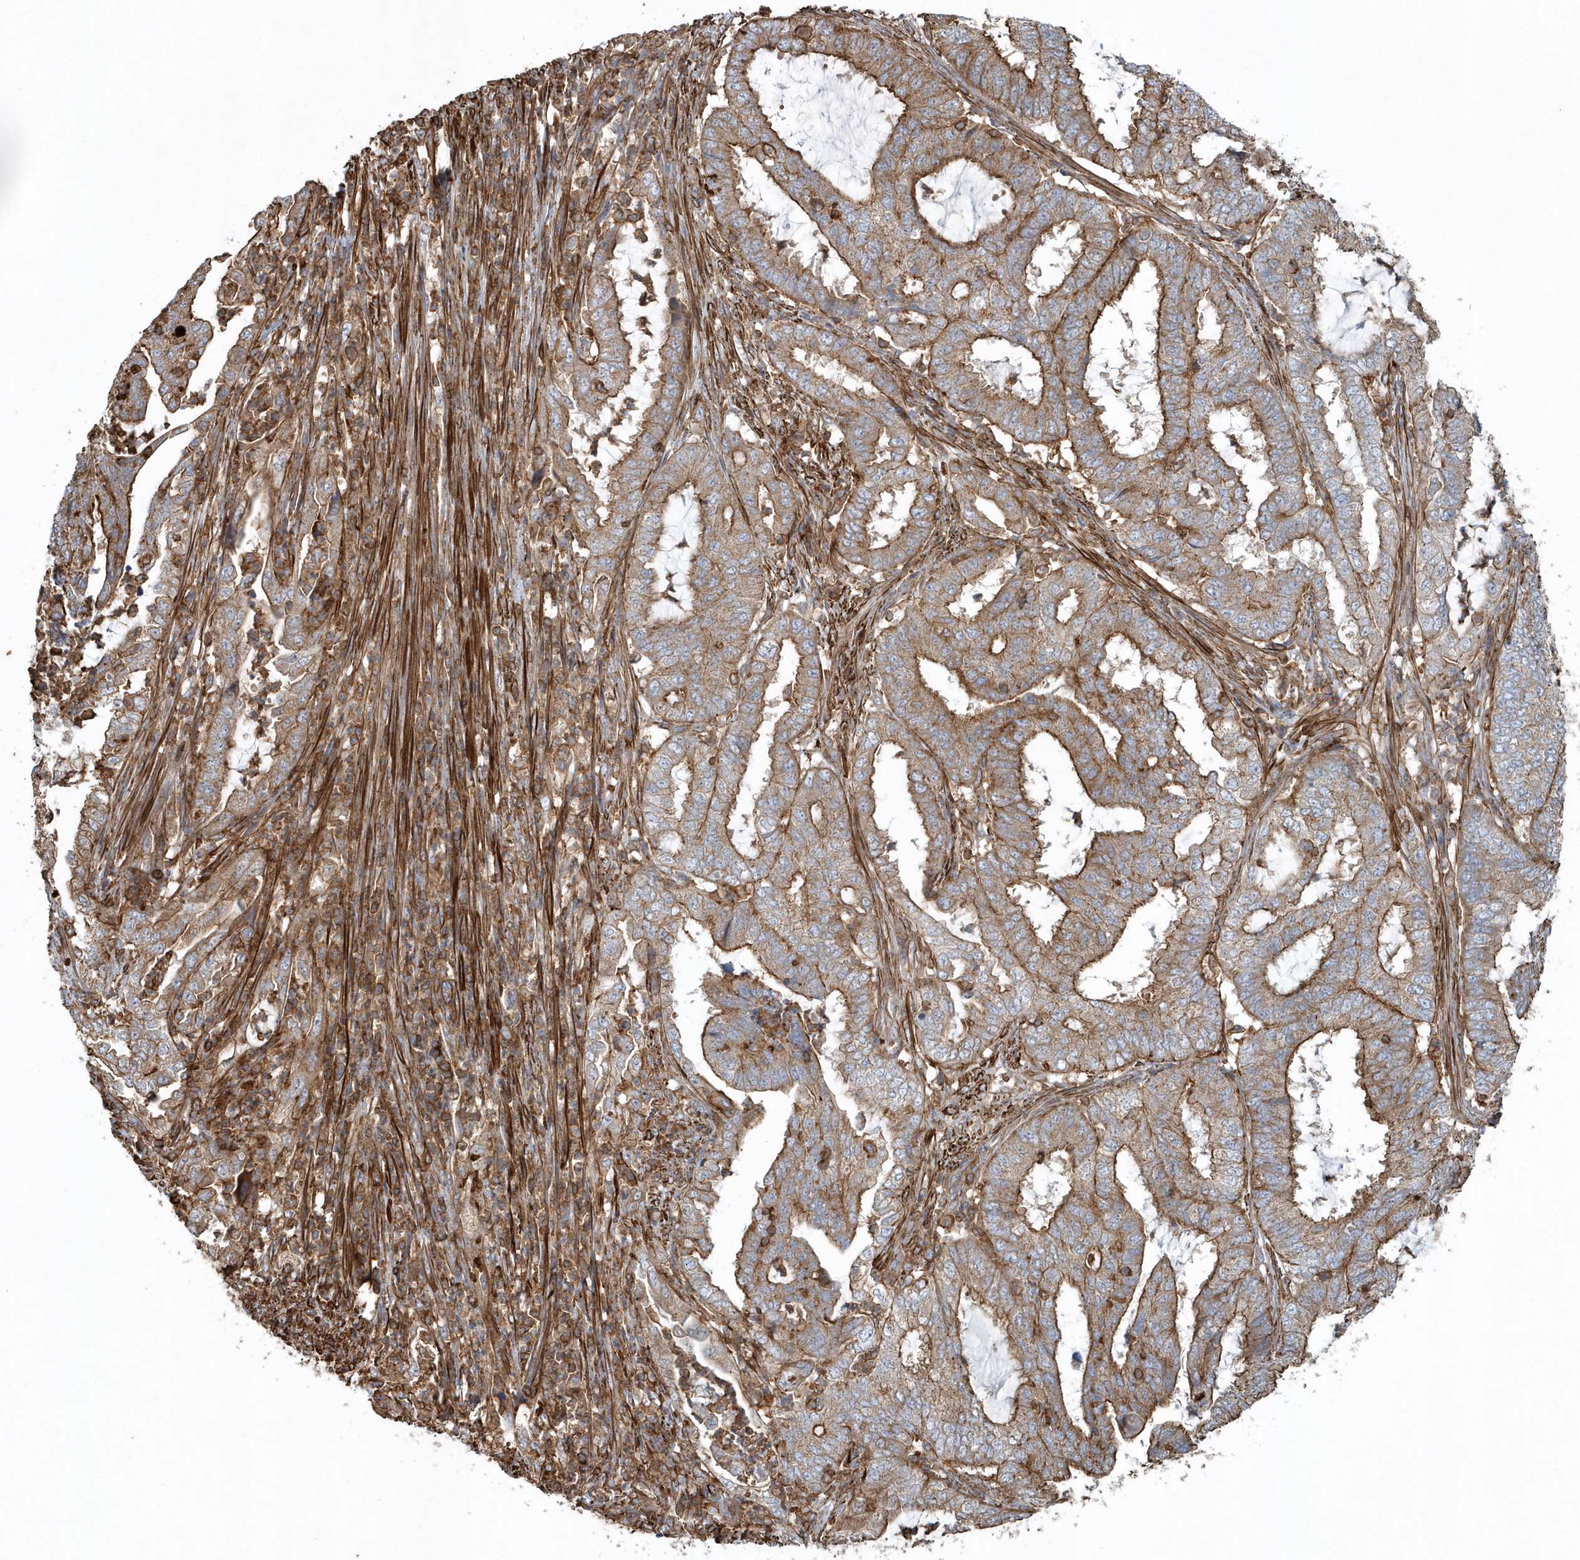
{"staining": {"intensity": "moderate", "quantity": ">75%", "location": "cytoplasmic/membranous"}, "tissue": "endometrial cancer", "cell_type": "Tumor cells", "image_type": "cancer", "snomed": [{"axis": "morphology", "description": "Adenocarcinoma, NOS"}, {"axis": "topography", "description": "Endometrium"}], "caption": "Tumor cells exhibit medium levels of moderate cytoplasmic/membranous expression in about >75% of cells in human endometrial cancer (adenocarcinoma).", "gene": "MMUT", "patient": {"sex": "female", "age": 51}}